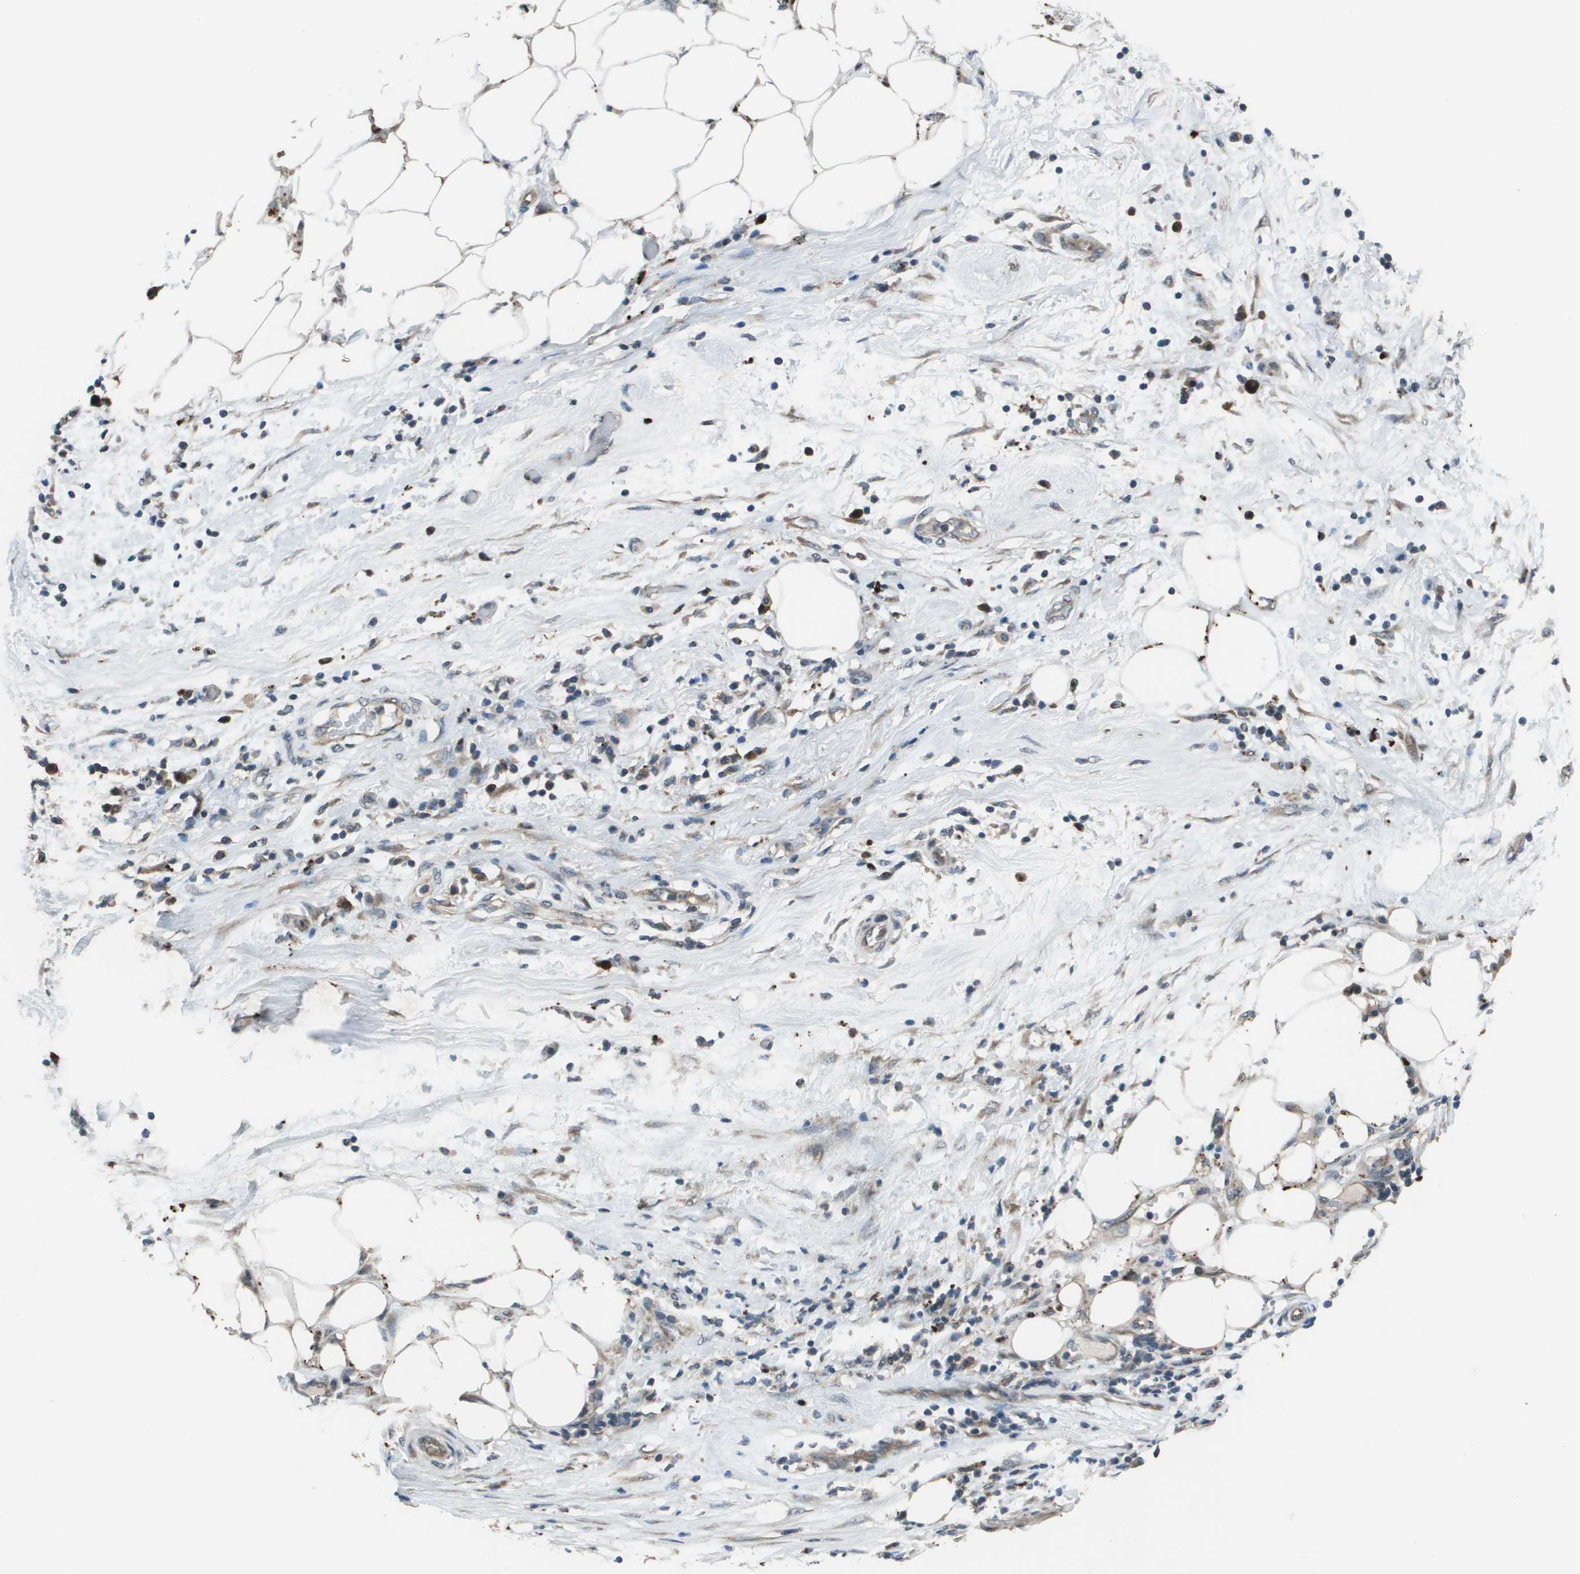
{"staining": {"intensity": "weak", "quantity": ">75%", "location": "cytoplasmic/membranous"}, "tissue": "pancreatic cancer", "cell_type": "Tumor cells", "image_type": "cancer", "snomed": [{"axis": "morphology", "description": "Adenocarcinoma, NOS"}, {"axis": "topography", "description": "Pancreas"}], "caption": "Tumor cells show low levels of weak cytoplasmic/membranous positivity in approximately >75% of cells in human adenocarcinoma (pancreatic). (brown staining indicates protein expression, while blue staining denotes nuclei).", "gene": "GOSR2", "patient": {"sex": "female", "age": 78}}